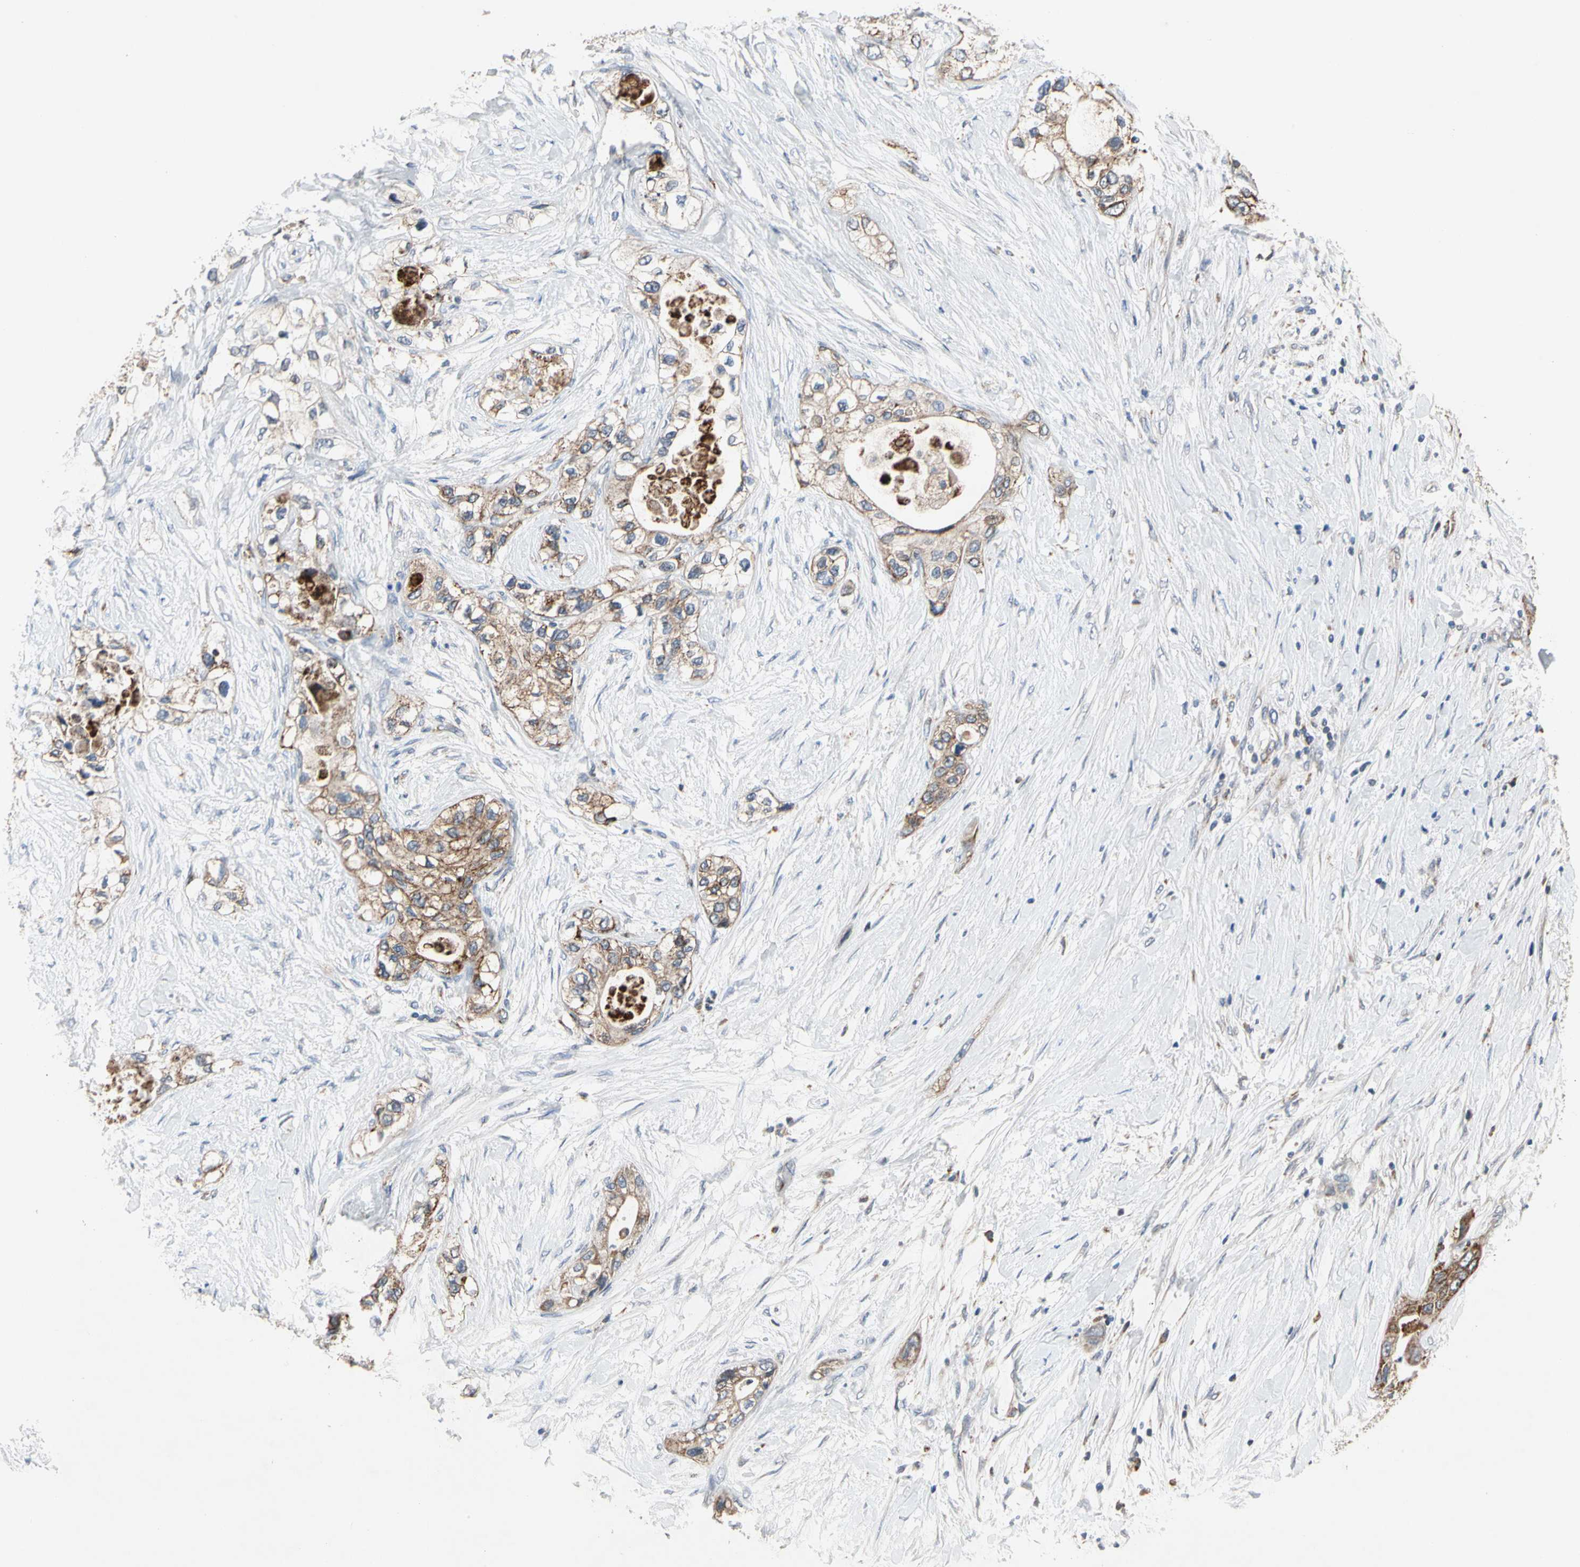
{"staining": {"intensity": "moderate", "quantity": ">75%", "location": "cytoplasmic/membranous"}, "tissue": "pancreatic cancer", "cell_type": "Tumor cells", "image_type": "cancer", "snomed": [{"axis": "morphology", "description": "Adenocarcinoma, NOS"}, {"axis": "topography", "description": "Pancreas"}], "caption": "Immunohistochemistry staining of pancreatic cancer (adenocarcinoma), which reveals medium levels of moderate cytoplasmic/membranous staining in approximately >75% of tumor cells indicating moderate cytoplasmic/membranous protein expression. The staining was performed using DAB (3,3'-diaminobenzidine) (brown) for protein detection and nuclei were counterstained in hematoxylin (blue).", "gene": "GPD2", "patient": {"sex": "female", "age": 70}}